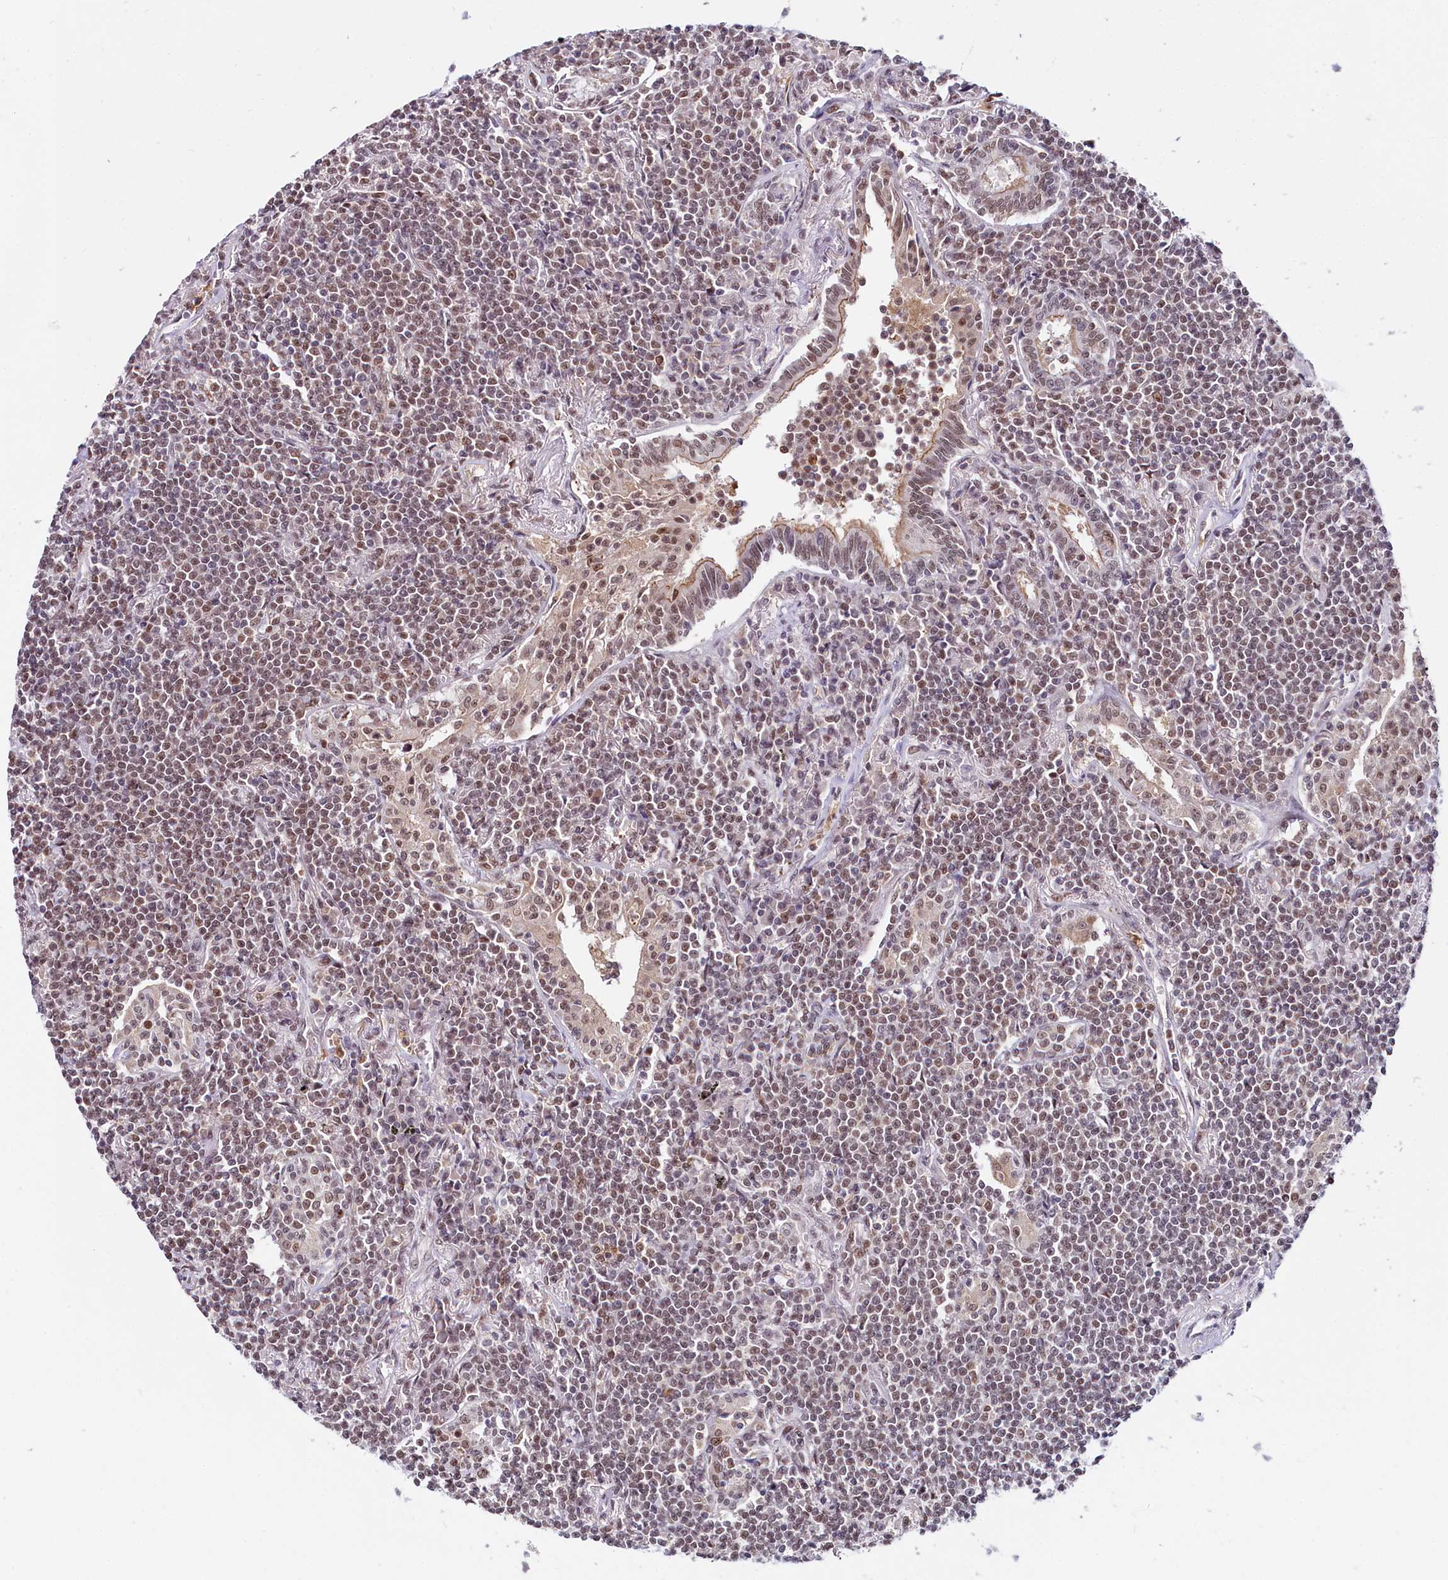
{"staining": {"intensity": "moderate", "quantity": "25%-75%", "location": "nuclear"}, "tissue": "lymphoma", "cell_type": "Tumor cells", "image_type": "cancer", "snomed": [{"axis": "morphology", "description": "Malignant lymphoma, non-Hodgkin's type, Low grade"}, {"axis": "topography", "description": "Lung"}], "caption": "IHC of lymphoma exhibits medium levels of moderate nuclear expression in about 25%-75% of tumor cells.", "gene": "SCAF11", "patient": {"sex": "female", "age": 71}}